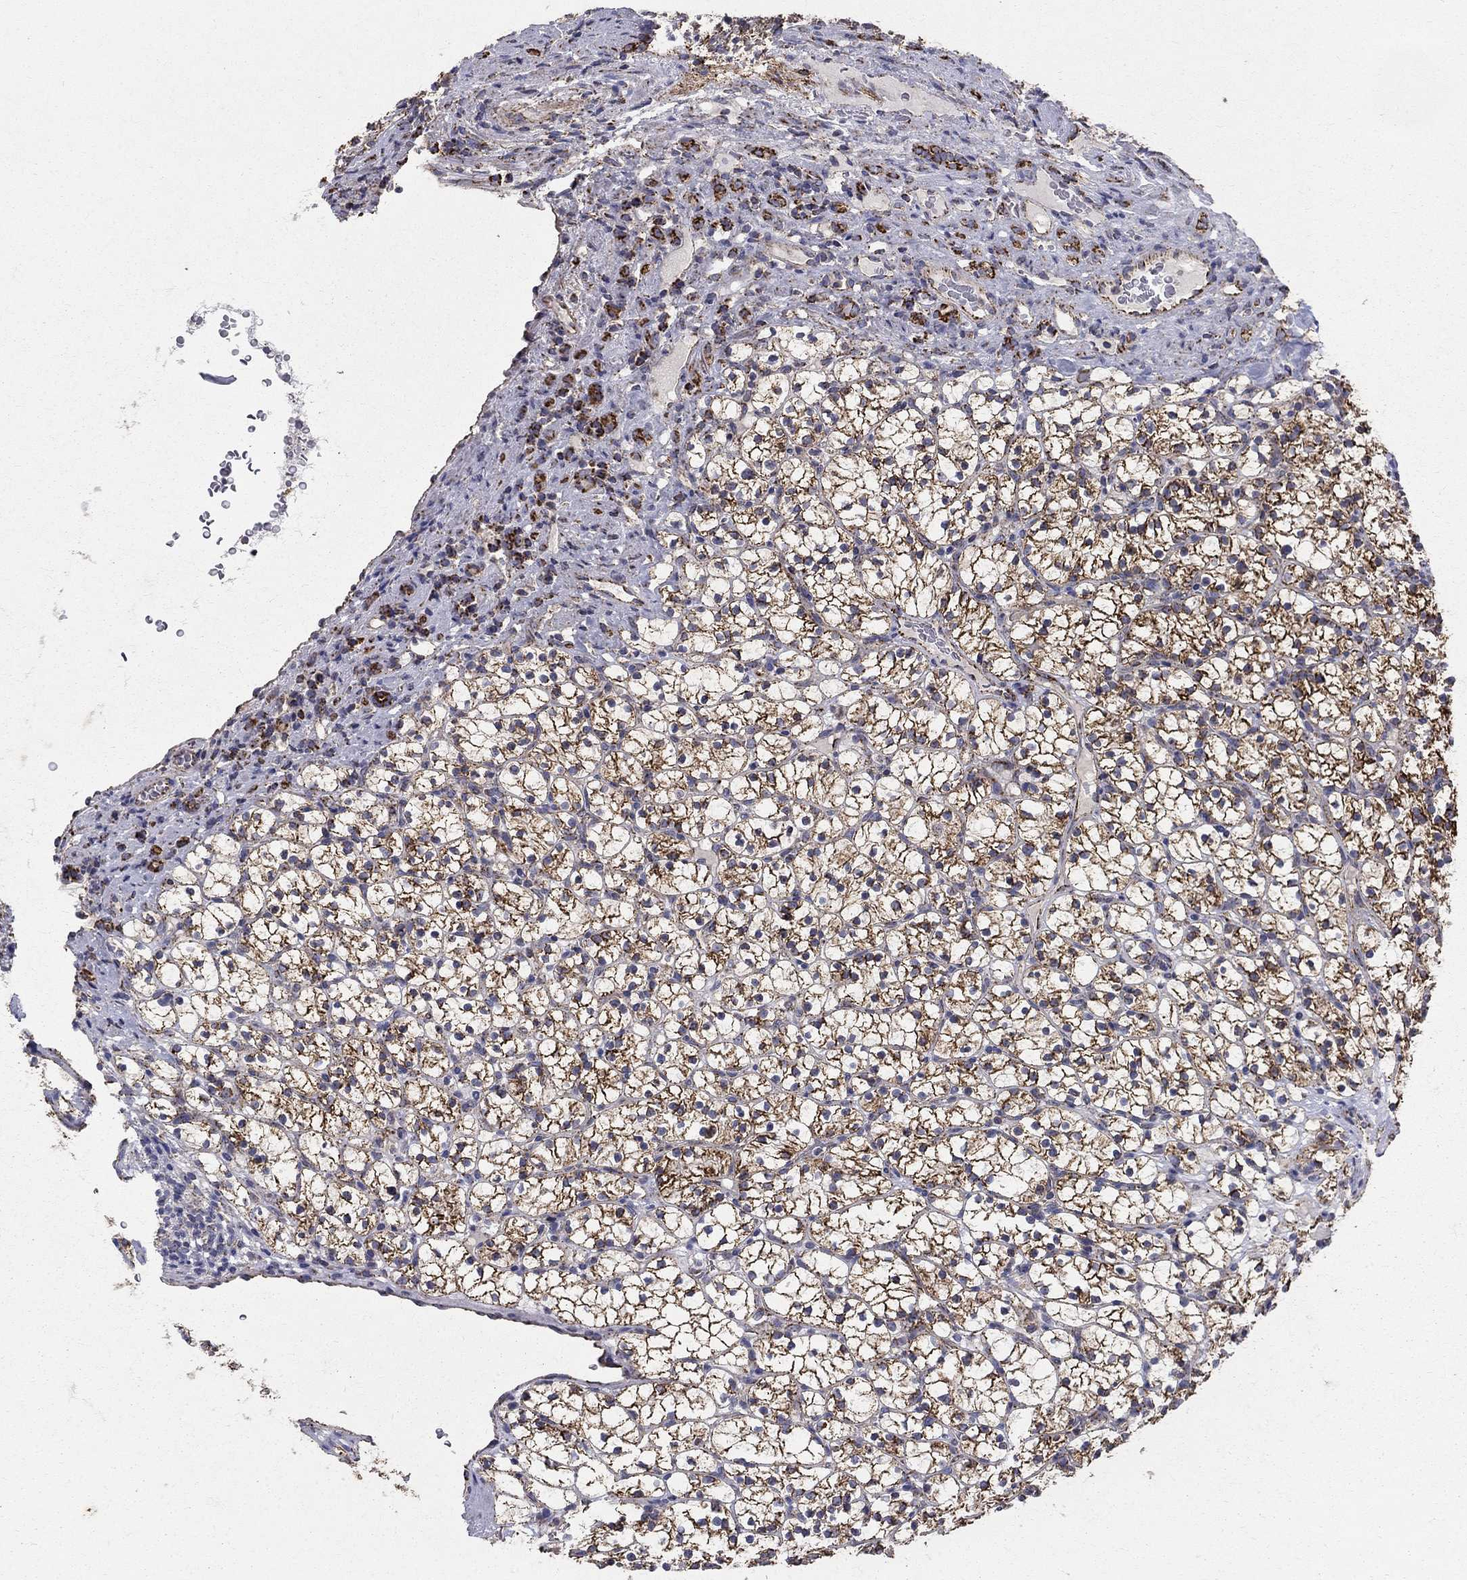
{"staining": {"intensity": "strong", "quantity": ">75%", "location": "cytoplasmic/membranous"}, "tissue": "renal cancer", "cell_type": "Tumor cells", "image_type": "cancer", "snomed": [{"axis": "morphology", "description": "Adenocarcinoma, NOS"}, {"axis": "topography", "description": "Kidney"}], "caption": "Human renal adenocarcinoma stained with a protein marker reveals strong staining in tumor cells.", "gene": "GCSH", "patient": {"sex": "female", "age": 89}}